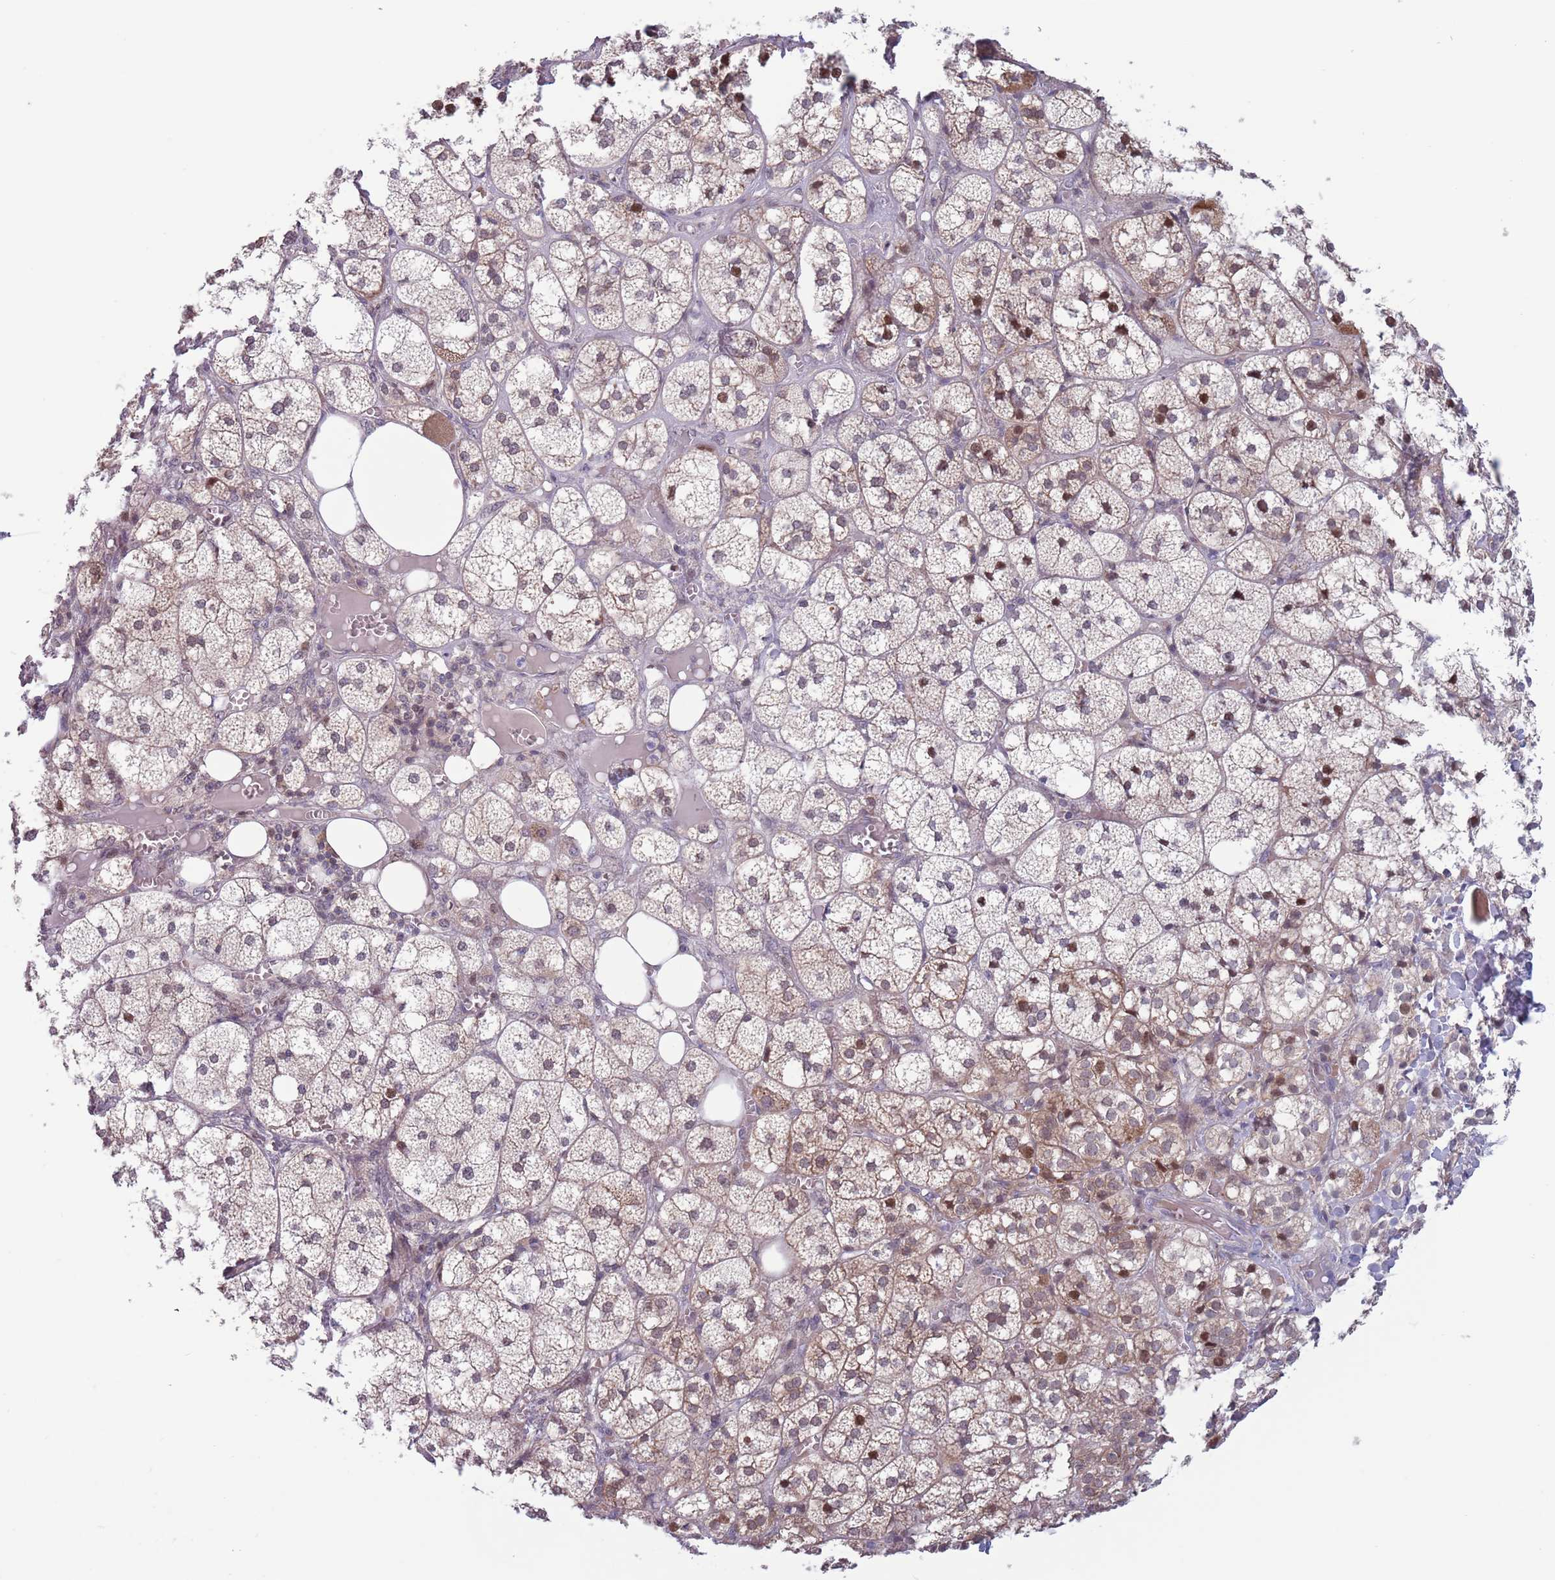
{"staining": {"intensity": "weak", "quantity": "<25%", "location": "cytoplasmic/membranous"}, "tissue": "adrenal gland", "cell_type": "Glandular cells", "image_type": "normal", "snomed": [{"axis": "morphology", "description": "Normal tissue, NOS"}, {"axis": "topography", "description": "Adrenal gland"}], "caption": "The photomicrograph displays no staining of glandular cells in normal adrenal gland.", "gene": "CLNS1A", "patient": {"sex": "female", "age": 61}}